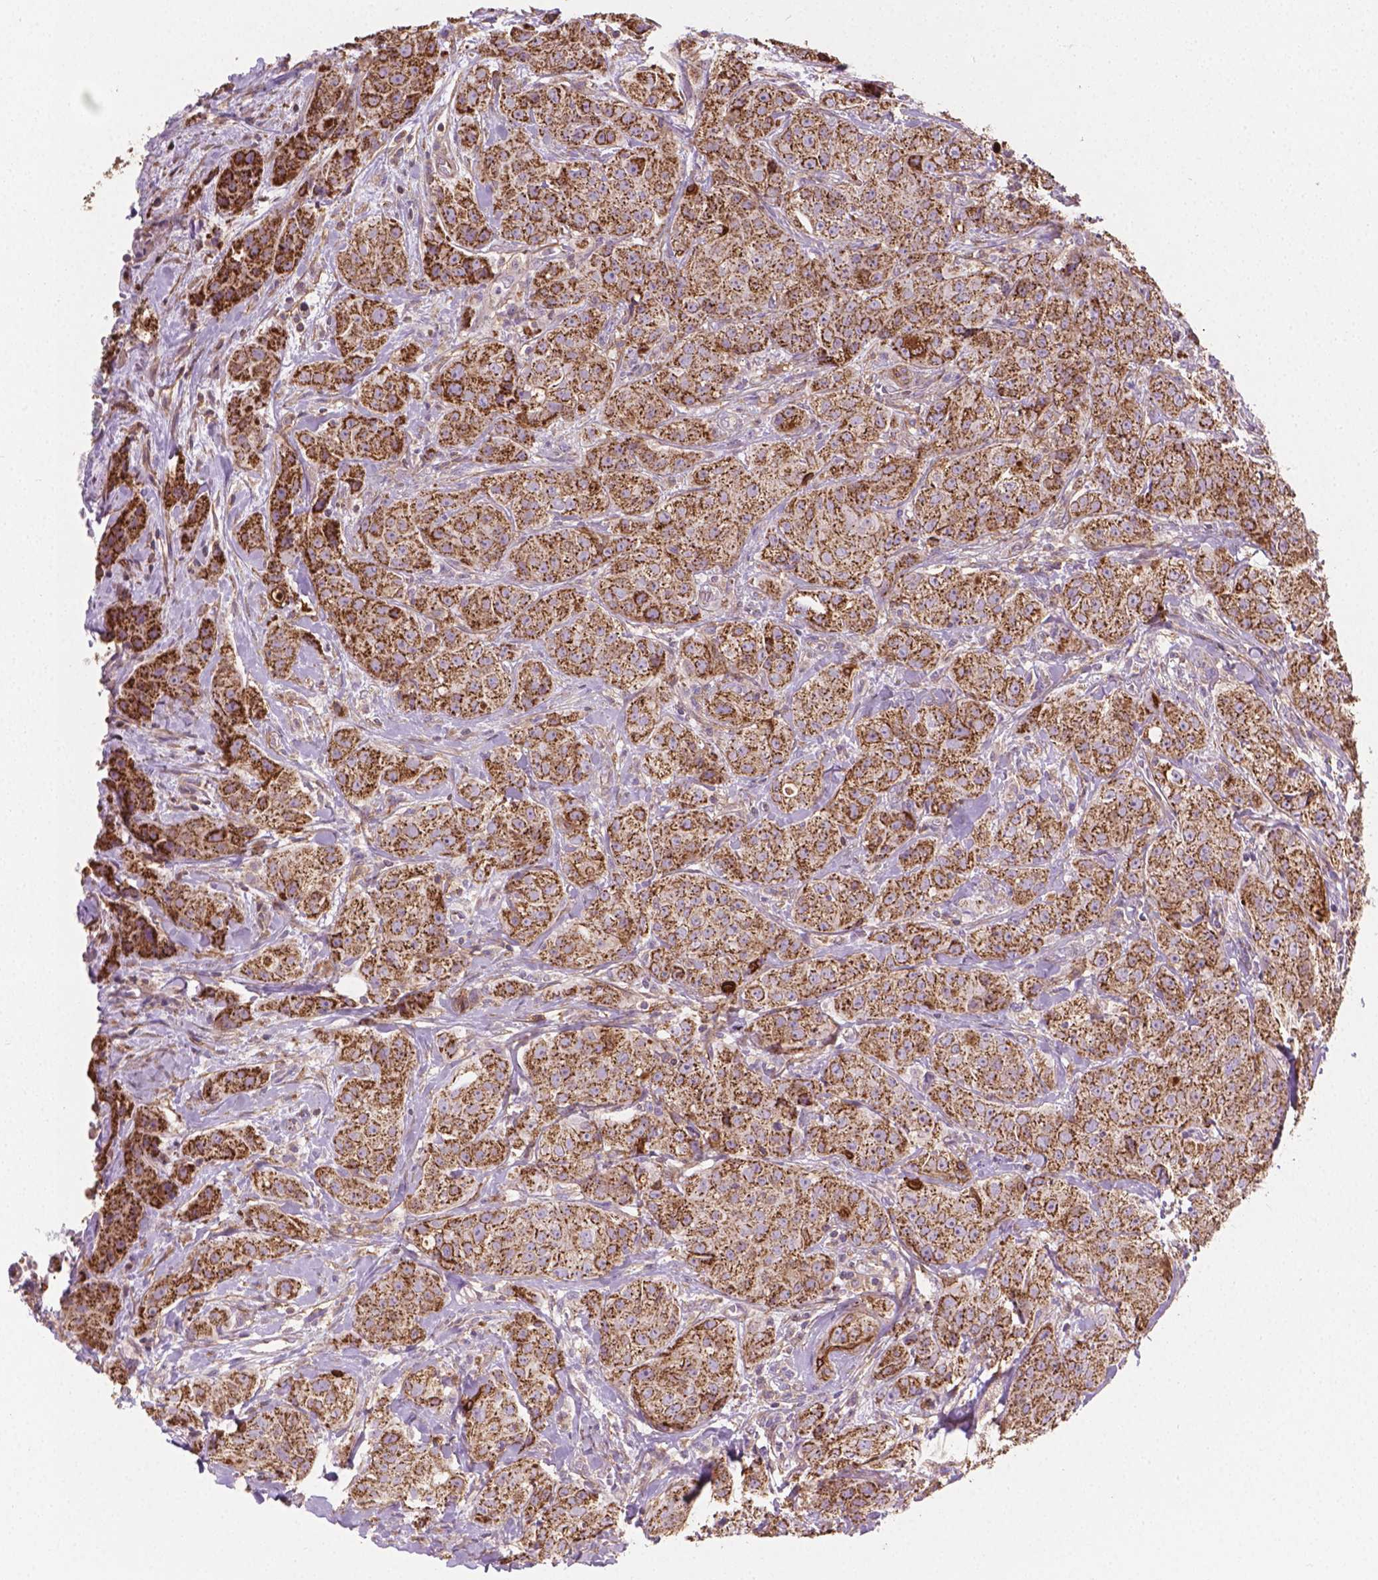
{"staining": {"intensity": "moderate", "quantity": ">75%", "location": "cytoplasmic/membranous"}, "tissue": "breast cancer", "cell_type": "Tumor cells", "image_type": "cancer", "snomed": [{"axis": "morphology", "description": "Duct carcinoma"}, {"axis": "topography", "description": "Breast"}], "caption": "An image showing moderate cytoplasmic/membranous staining in approximately >75% of tumor cells in breast cancer, as visualized by brown immunohistochemical staining.", "gene": "TCAF1", "patient": {"sex": "female", "age": 43}}